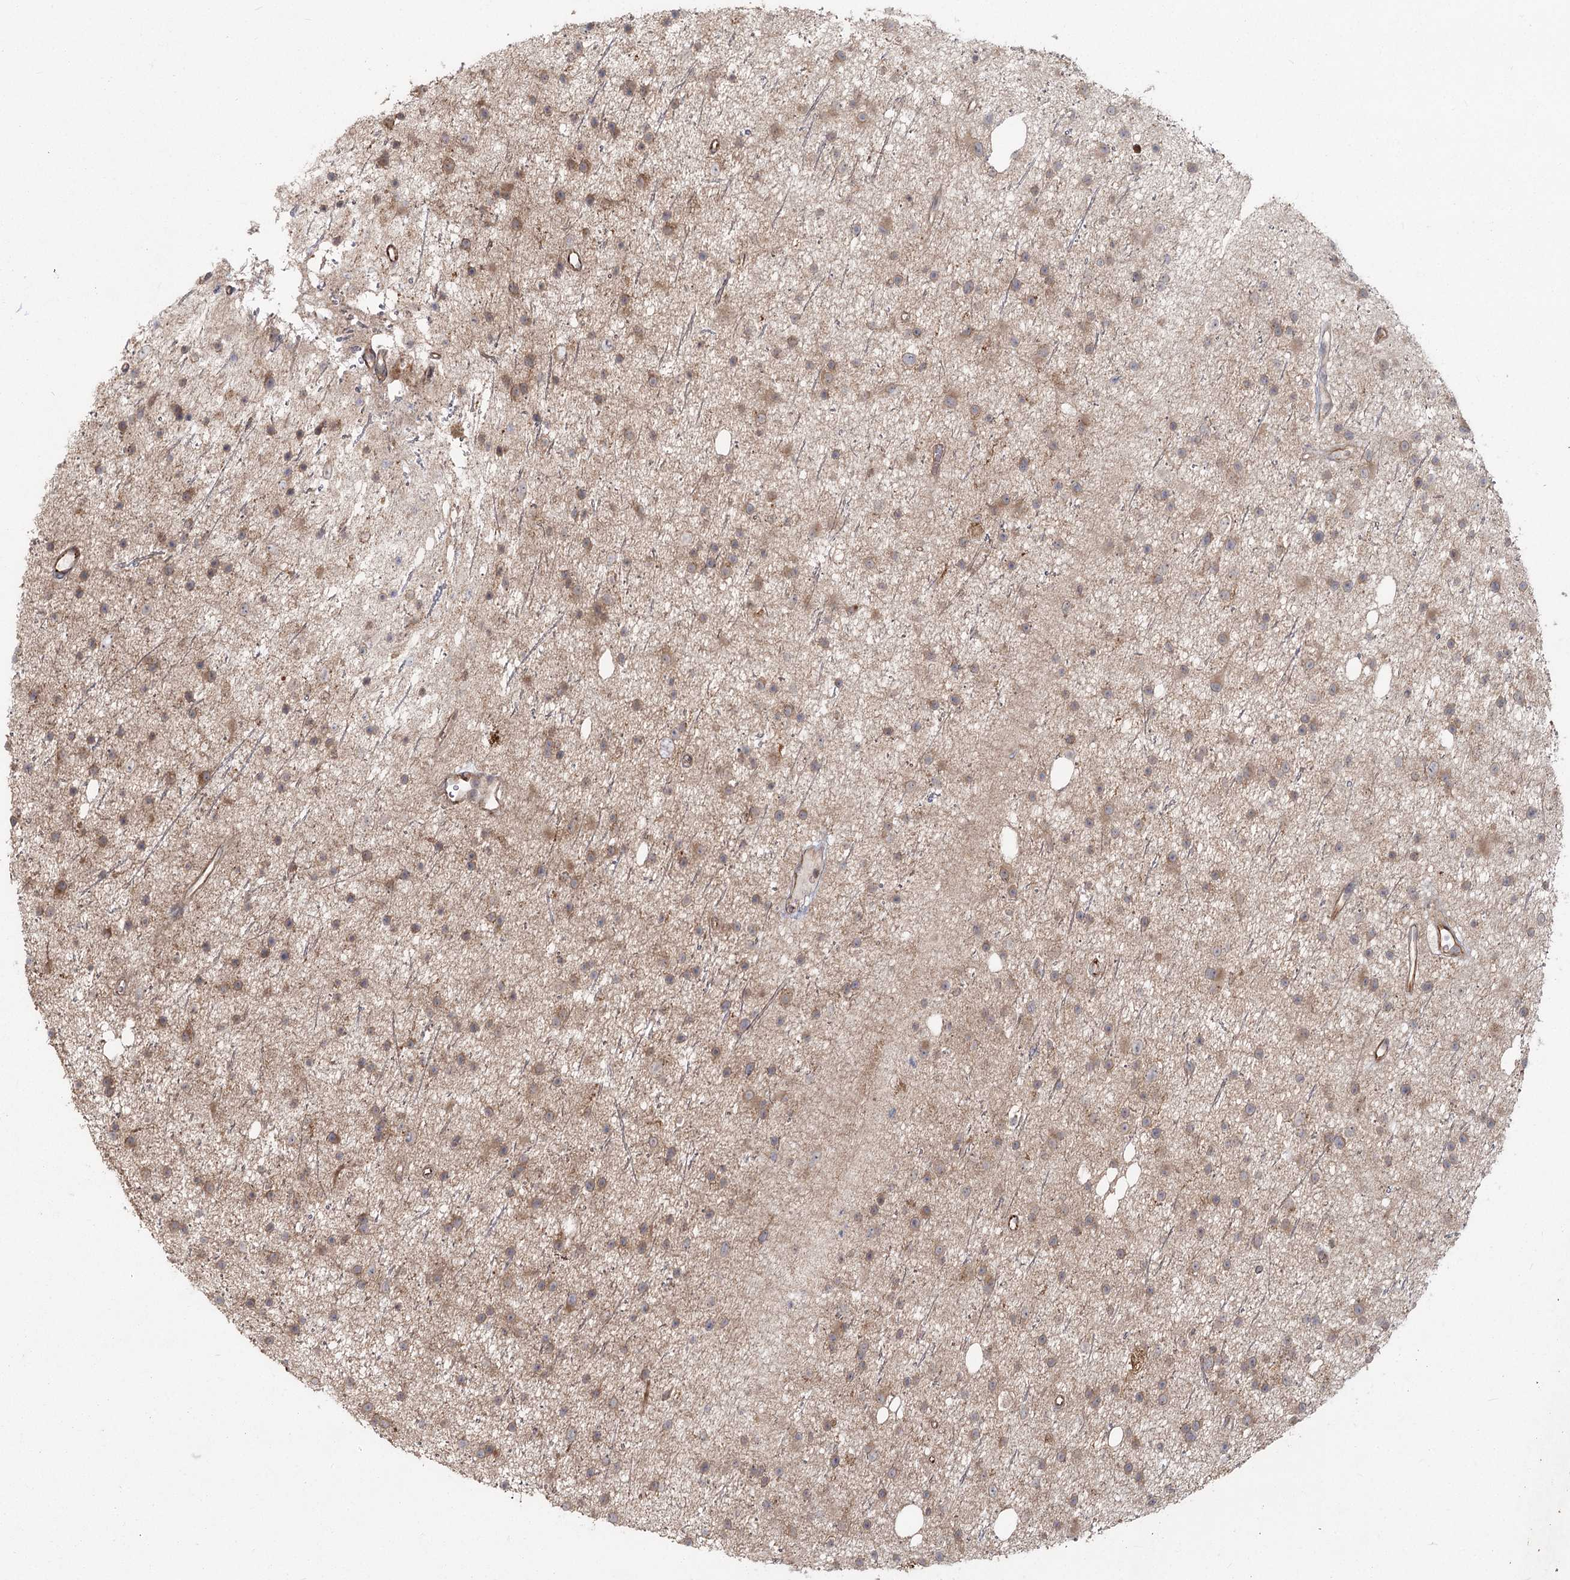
{"staining": {"intensity": "moderate", "quantity": "25%-75%", "location": "cytoplasmic/membranous"}, "tissue": "glioma", "cell_type": "Tumor cells", "image_type": "cancer", "snomed": [{"axis": "morphology", "description": "Glioma, malignant, Low grade"}, {"axis": "topography", "description": "Cerebral cortex"}], "caption": "Immunohistochemical staining of human malignant low-grade glioma exhibits medium levels of moderate cytoplasmic/membranous positivity in approximately 25%-75% of tumor cells. (IHC, brightfield microscopy, high magnification).", "gene": "AP2M1", "patient": {"sex": "female", "age": 39}}